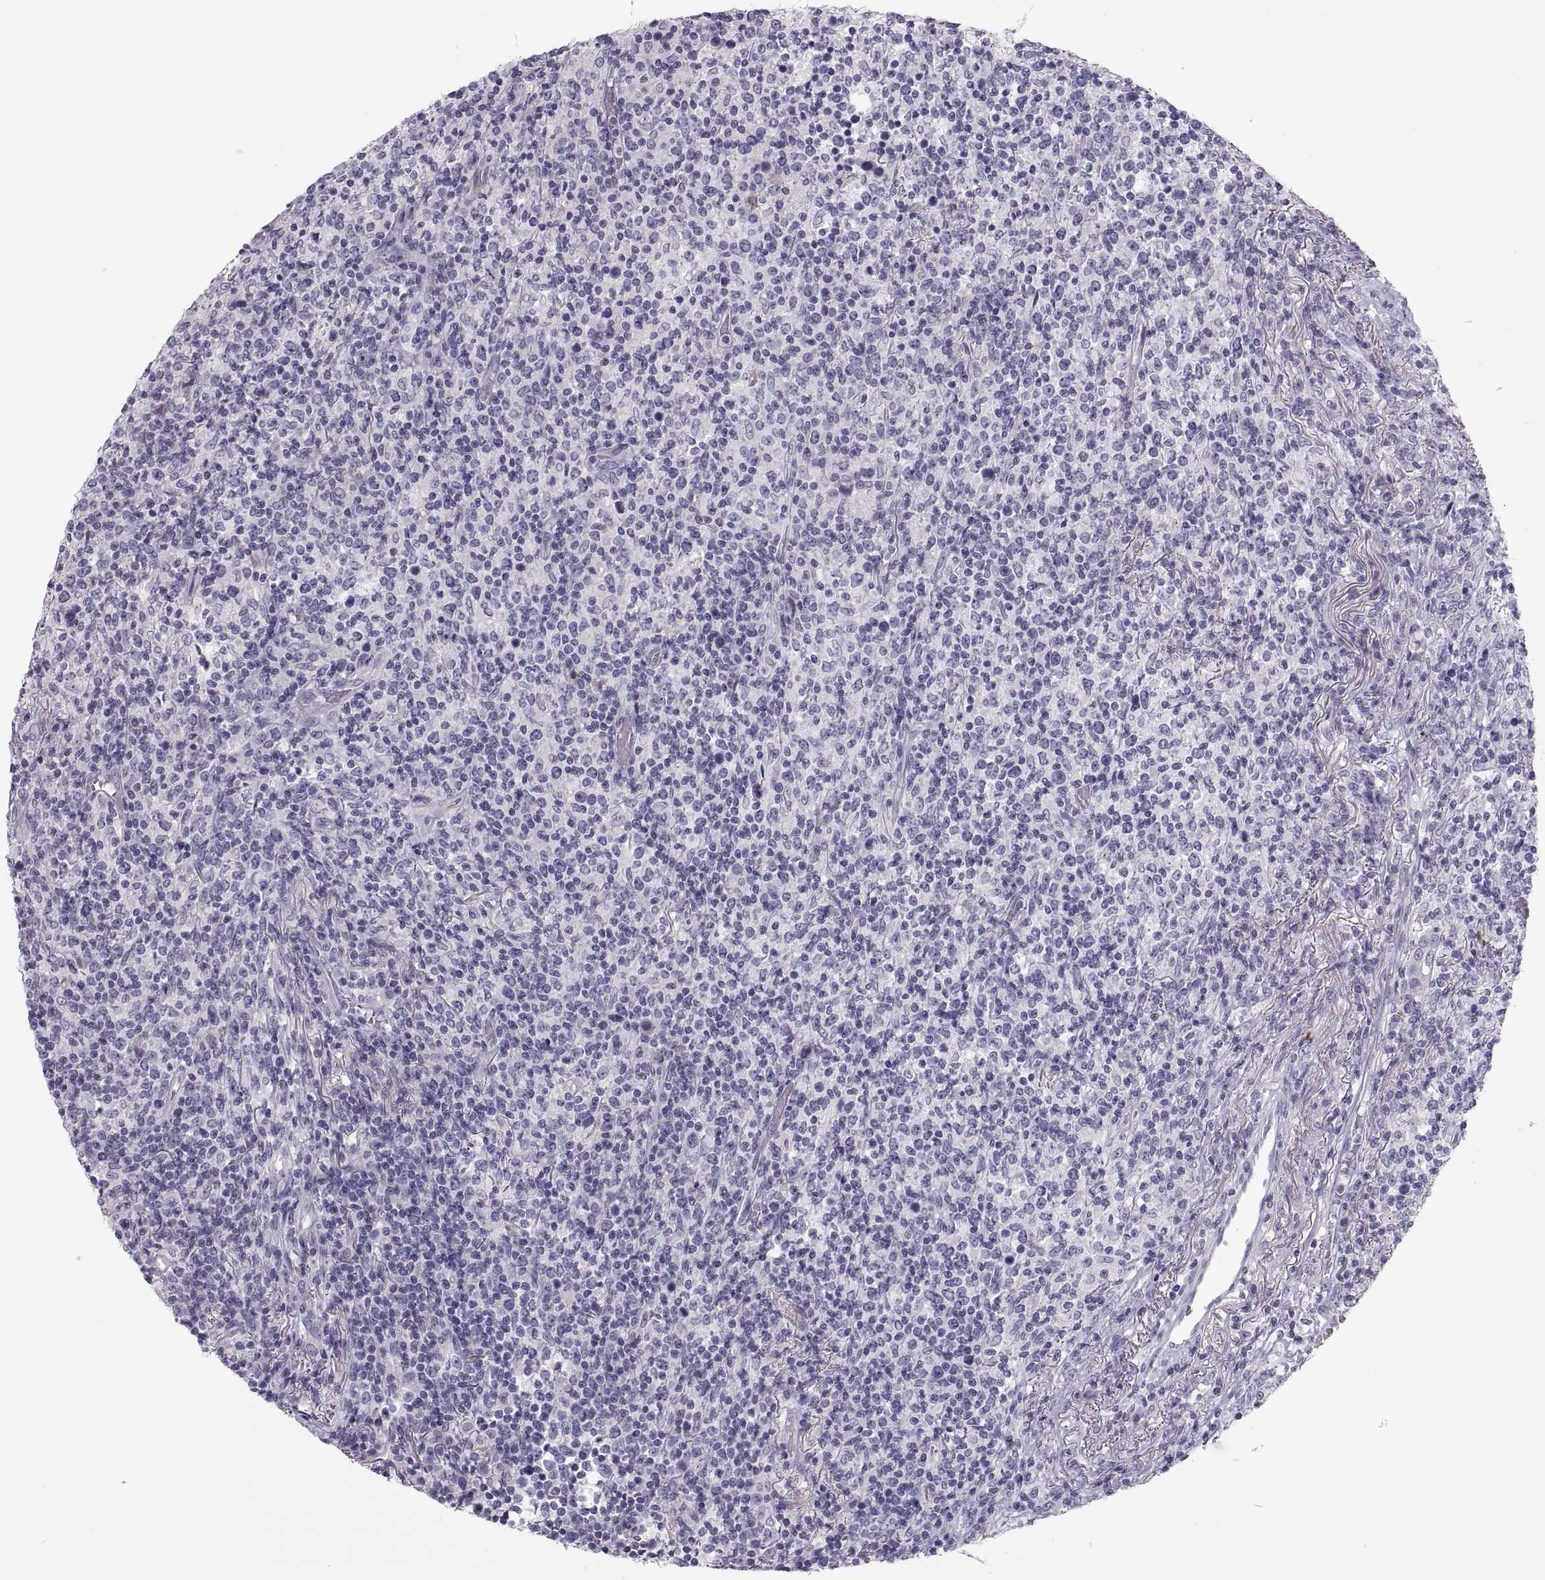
{"staining": {"intensity": "negative", "quantity": "none", "location": "none"}, "tissue": "lymphoma", "cell_type": "Tumor cells", "image_type": "cancer", "snomed": [{"axis": "morphology", "description": "Malignant lymphoma, non-Hodgkin's type, High grade"}, {"axis": "topography", "description": "Lung"}], "caption": "Tumor cells show no significant protein positivity in lymphoma.", "gene": "MAGEB2", "patient": {"sex": "male", "age": 79}}